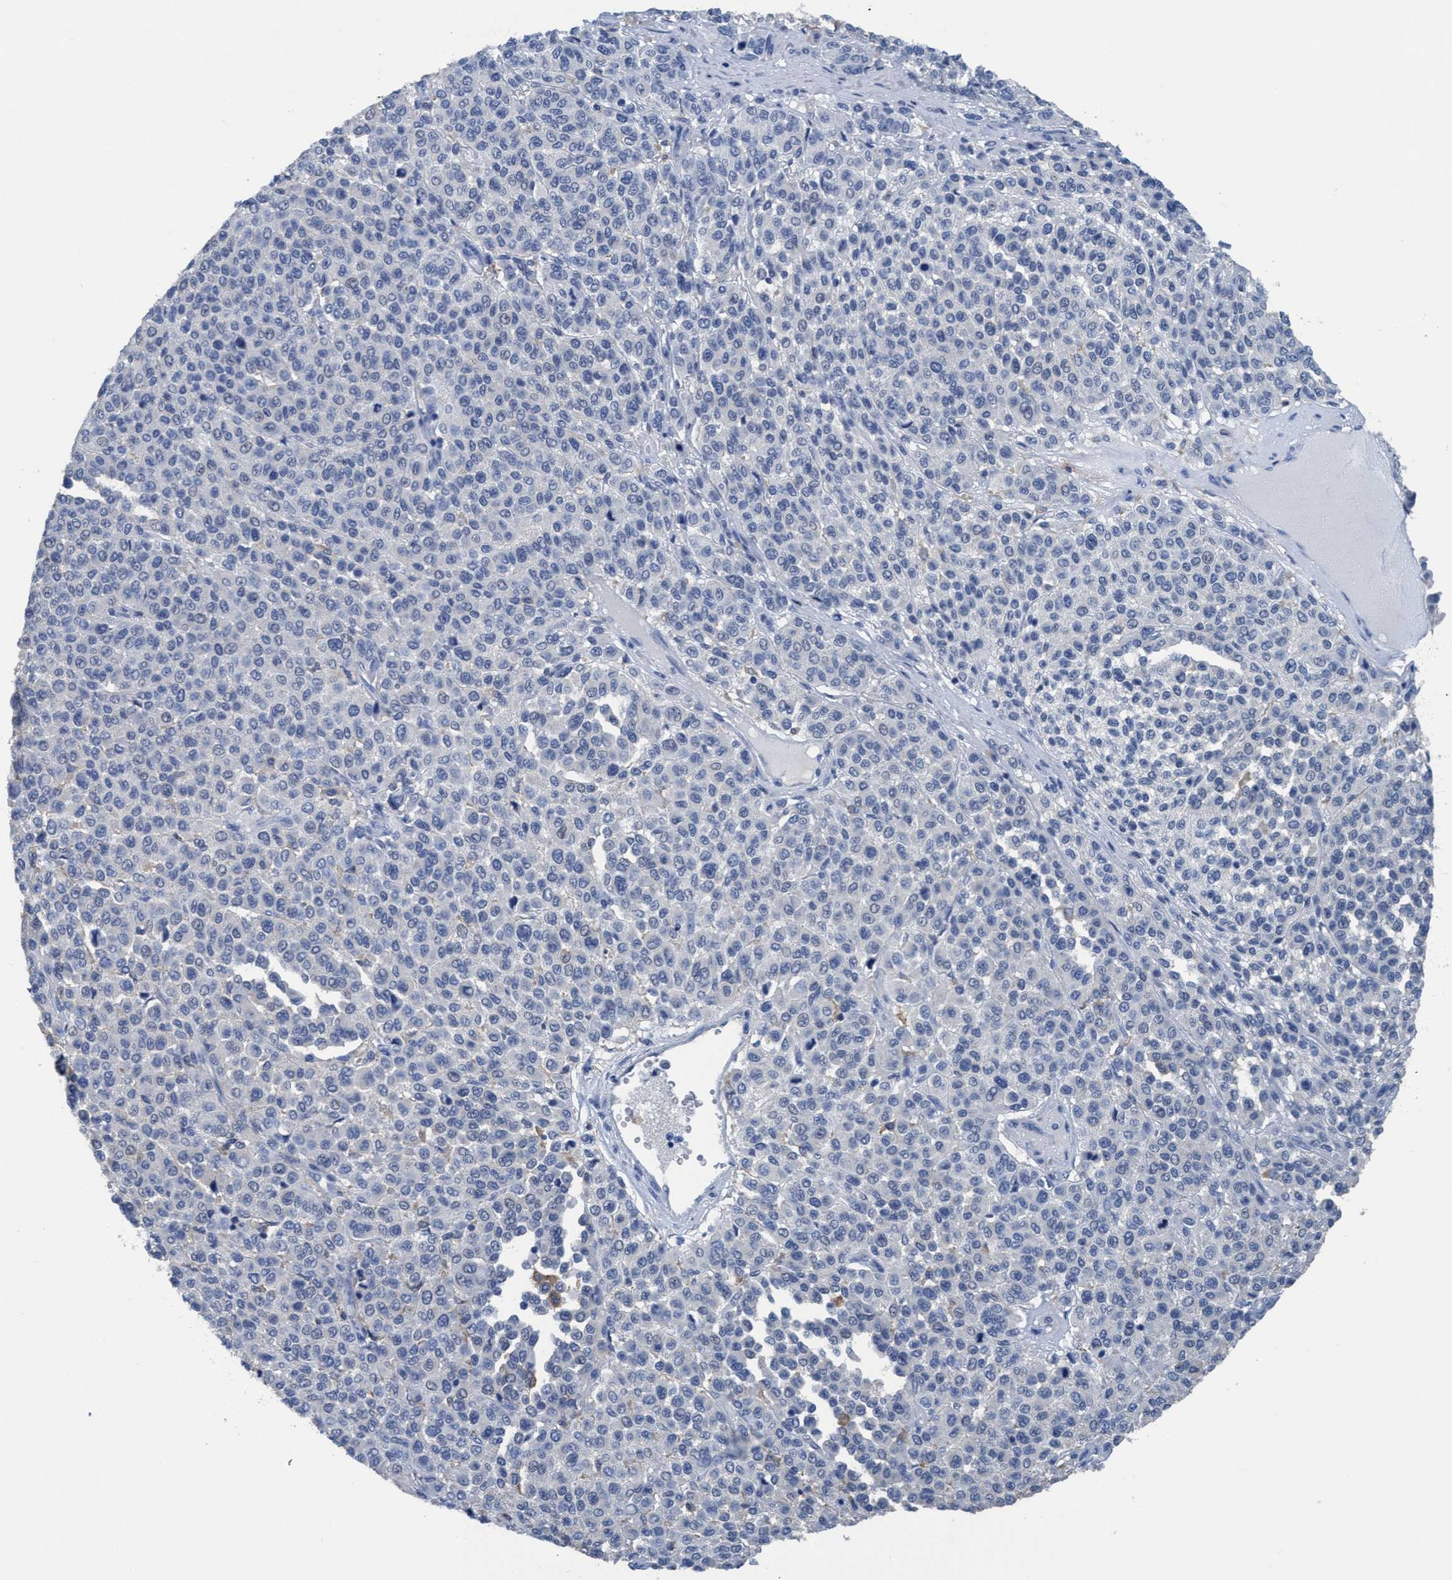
{"staining": {"intensity": "negative", "quantity": "none", "location": "none"}, "tissue": "melanoma", "cell_type": "Tumor cells", "image_type": "cancer", "snomed": [{"axis": "morphology", "description": "Malignant melanoma, Metastatic site"}, {"axis": "topography", "description": "Pancreas"}], "caption": "DAB (3,3'-diaminobenzidine) immunohistochemical staining of human malignant melanoma (metastatic site) shows no significant staining in tumor cells. (DAB immunohistochemistry (IHC) with hematoxylin counter stain).", "gene": "DNAI1", "patient": {"sex": "female", "age": 30}}